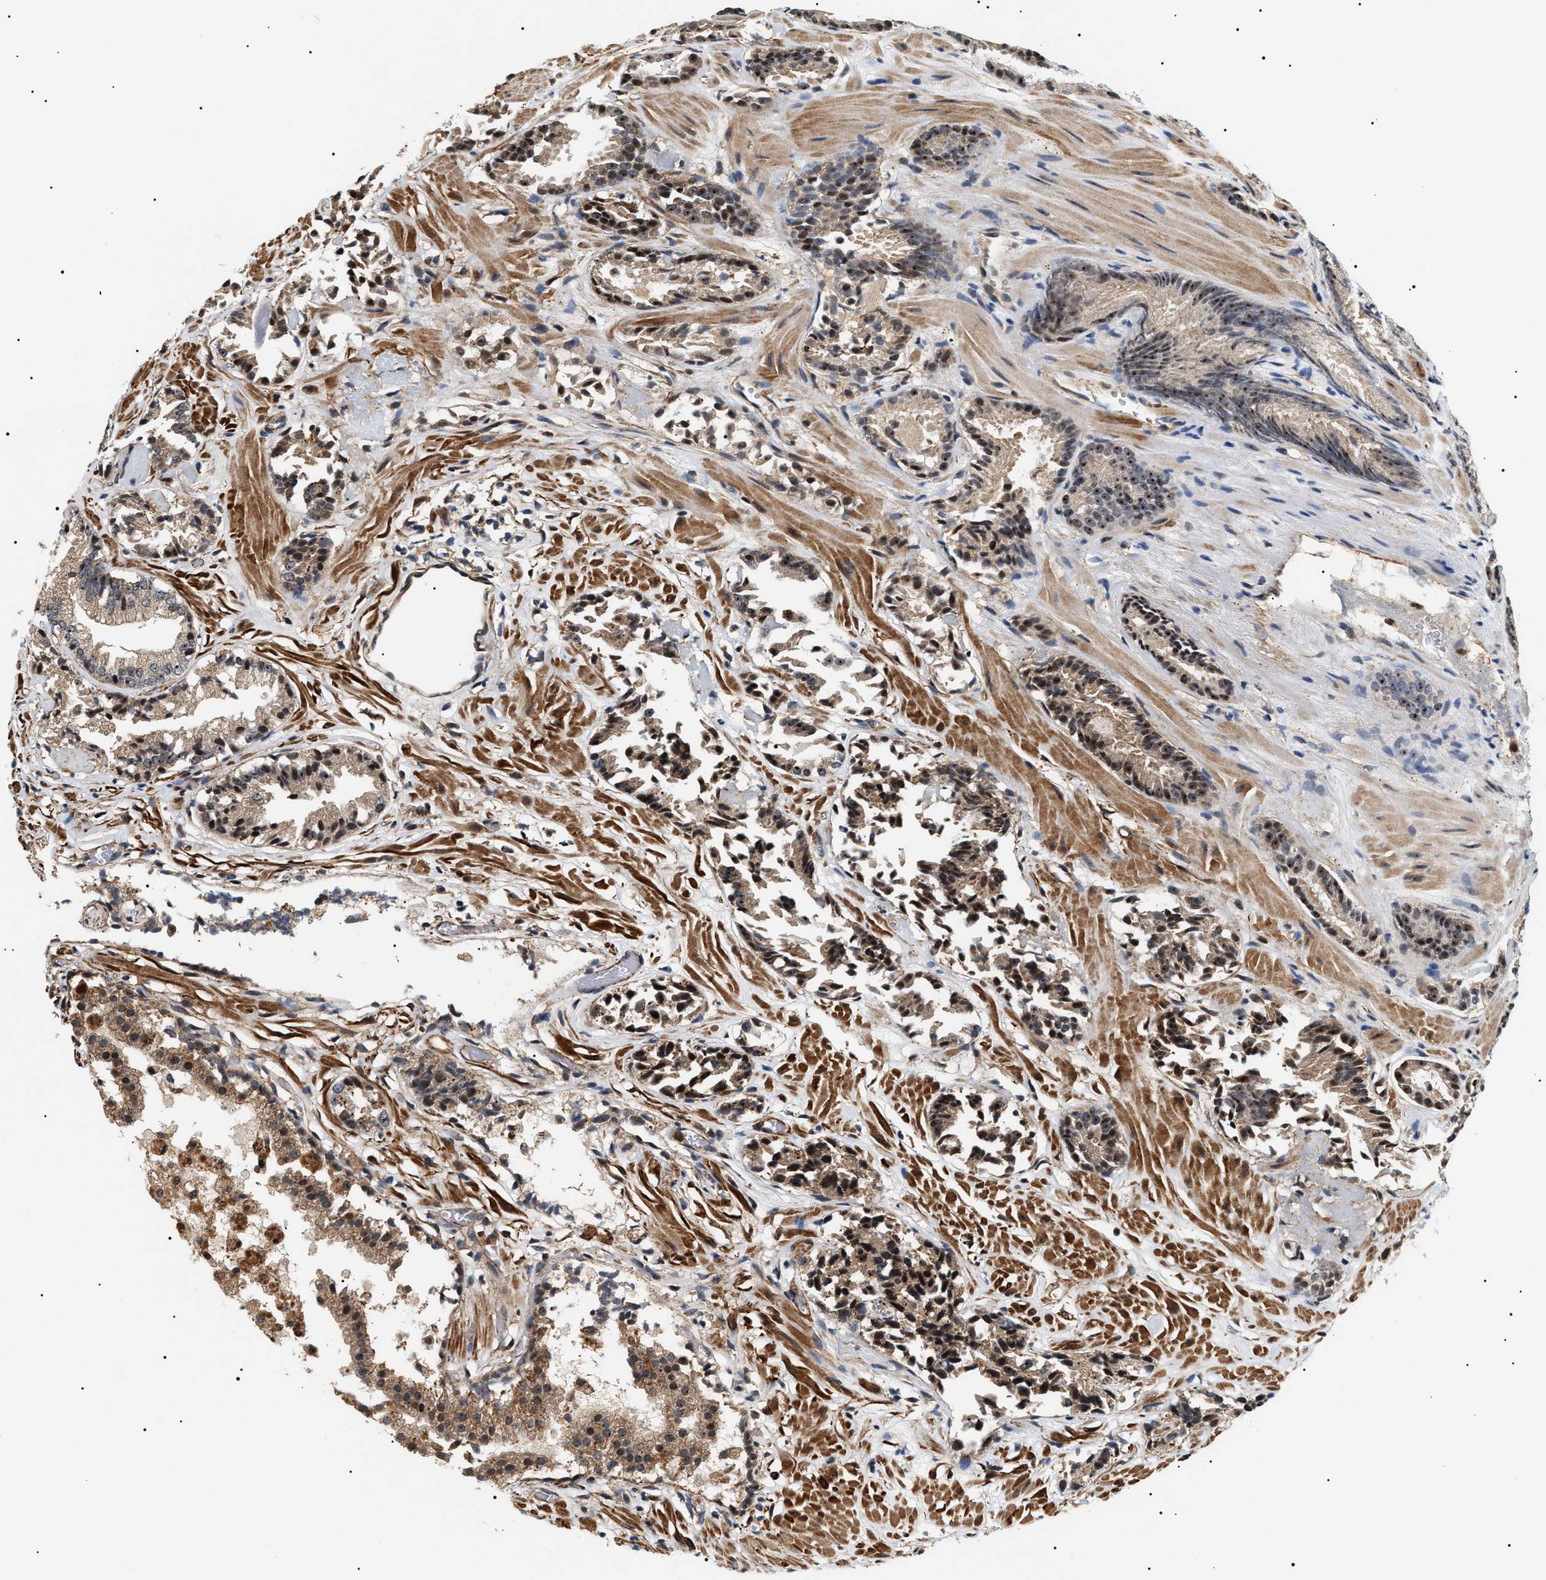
{"staining": {"intensity": "moderate", "quantity": ">75%", "location": "cytoplasmic/membranous,nuclear"}, "tissue": "prostate cancer", "cell_type": "Tumor cells", "image_type": "cancer", "snomed": [{"axis": "morphology", "description": "Adenocarcinoma, Low grade"}, {"axis": "topography", "description": "Prostate"}], "caption": "Immunohistochemical staining of human prostate cancer (adenocarcinoma (low-grade)) displays moderate cytoplasmic/membranous and nuclear protein positivity in approximately >75% of tumor cells.", "gene": "SH3GLB2", "patient": {"sex": "male", "age": 51}}